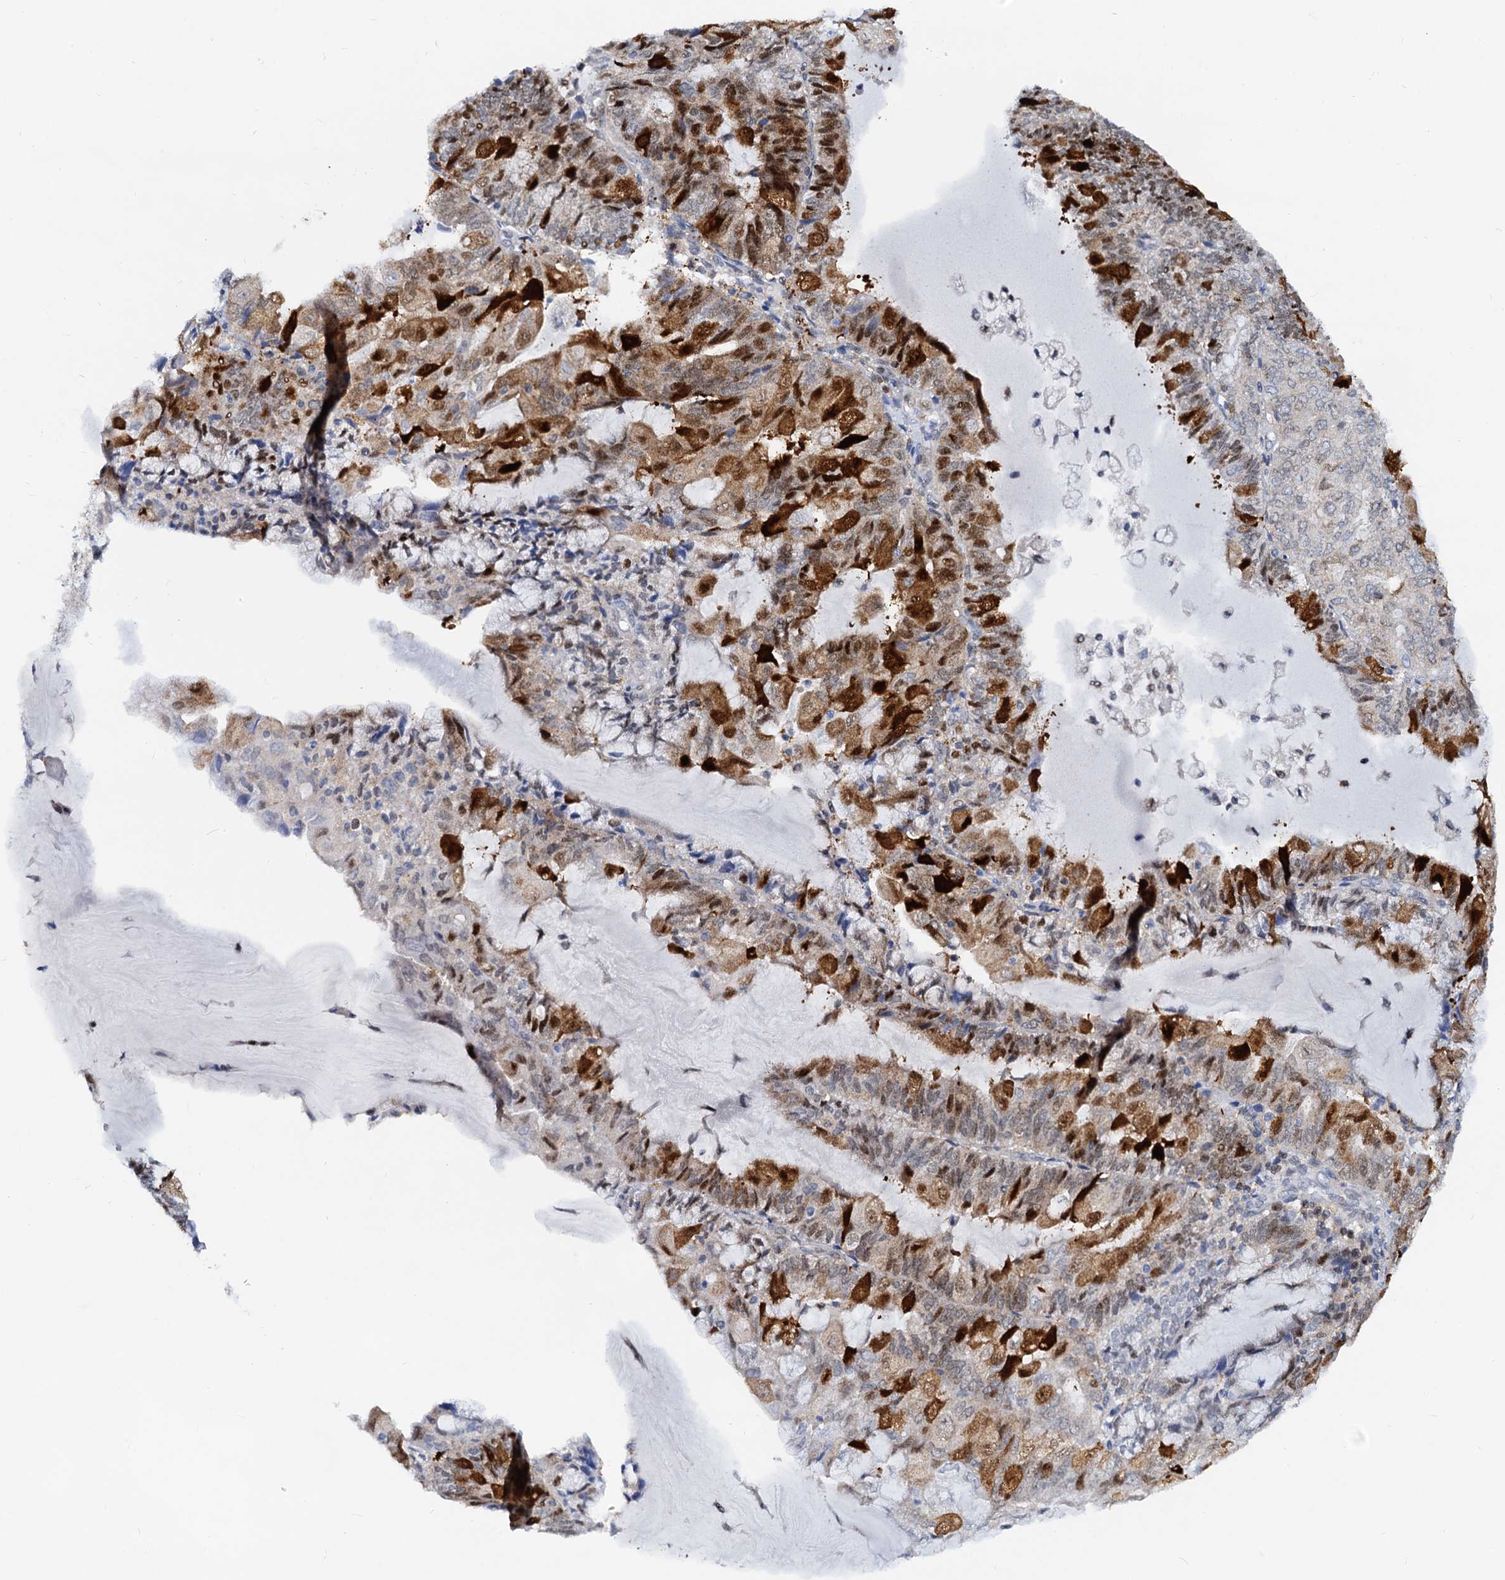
{"staining": {"intensity": "strong", "quantity": "25%-75%", "location": "cytoplasmic/membranous,nuclear"}, "tissue": "endometrial cancer", "cell_type": "Tumor cells", "image_type": "cancer", "snomed": [{"axis": "morphology", "description": "Adenocarcinoma, NOS"}, {"axis": "topography", "description": "Endometrium"}], "caption": "Human endometrial adenocarcinoma stained with a protein marker reveals strong staining in tumor cells.", "gene": "PTGES3", "patient": {"sex": "female", "age": 81}}